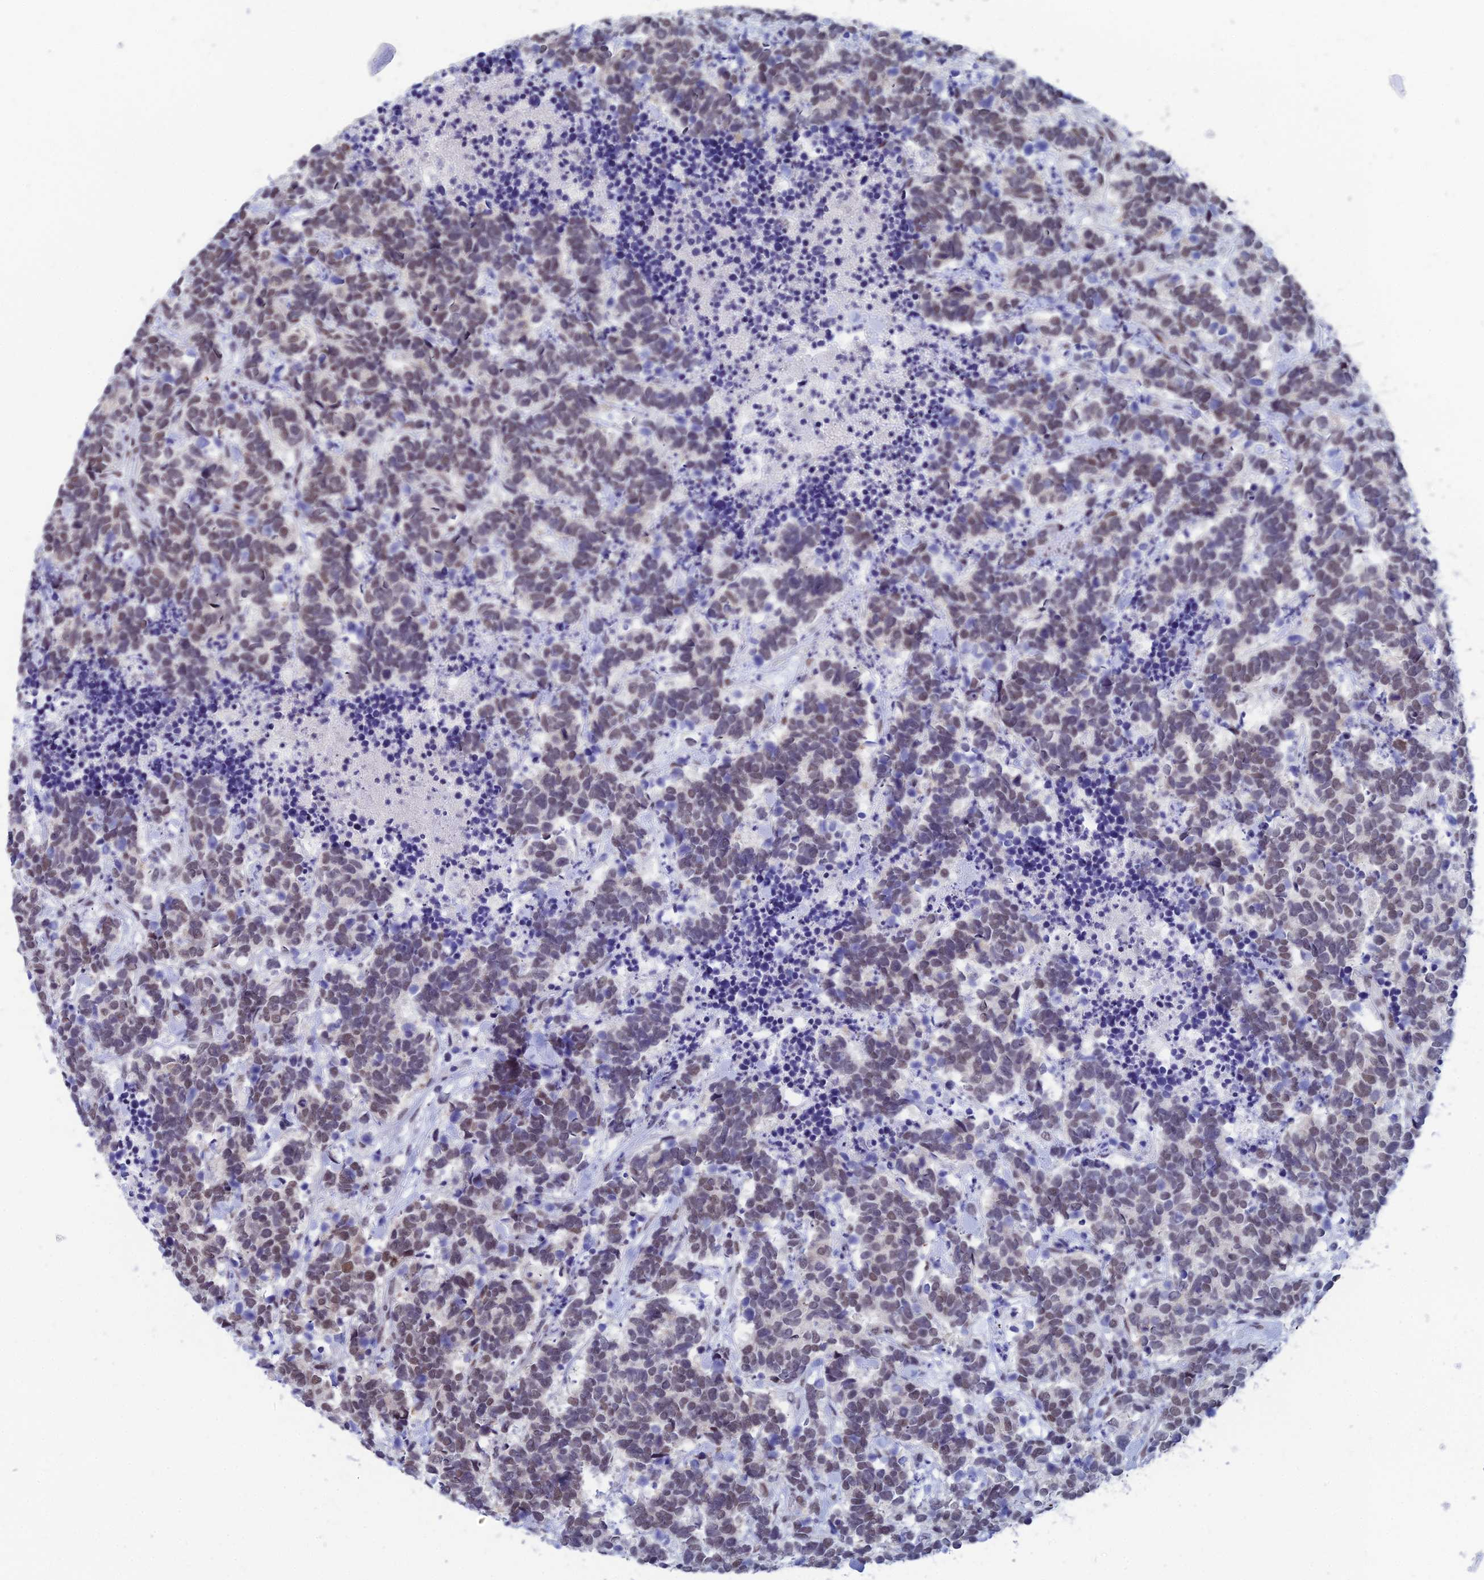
{"staining": {"intensity": "moderate", "quantity": "25%-75%", "location": "nuclear"}, "tissue": "carcinoid", "cell_type": "Tumor cells", "image_type": "cancer", "snomed": [{"axis": "morphology", "description": "Carcinoma, NOS"}, {"axis": "morphology", "description": "Carcinoid, malignant, NOS"}, {"axis": "topography", "description": "Prostate"}], "caption": "Protein staining of carcinoid tissue exhibits moderate nuclear staining in approximately 25%-75% of tumor cells. Immunohistochemistry (ihc) stains the protein in brown and the nuclei are stained blue.", "gene": "NABP2", "patient": {"sex": "male", "age": 57}}